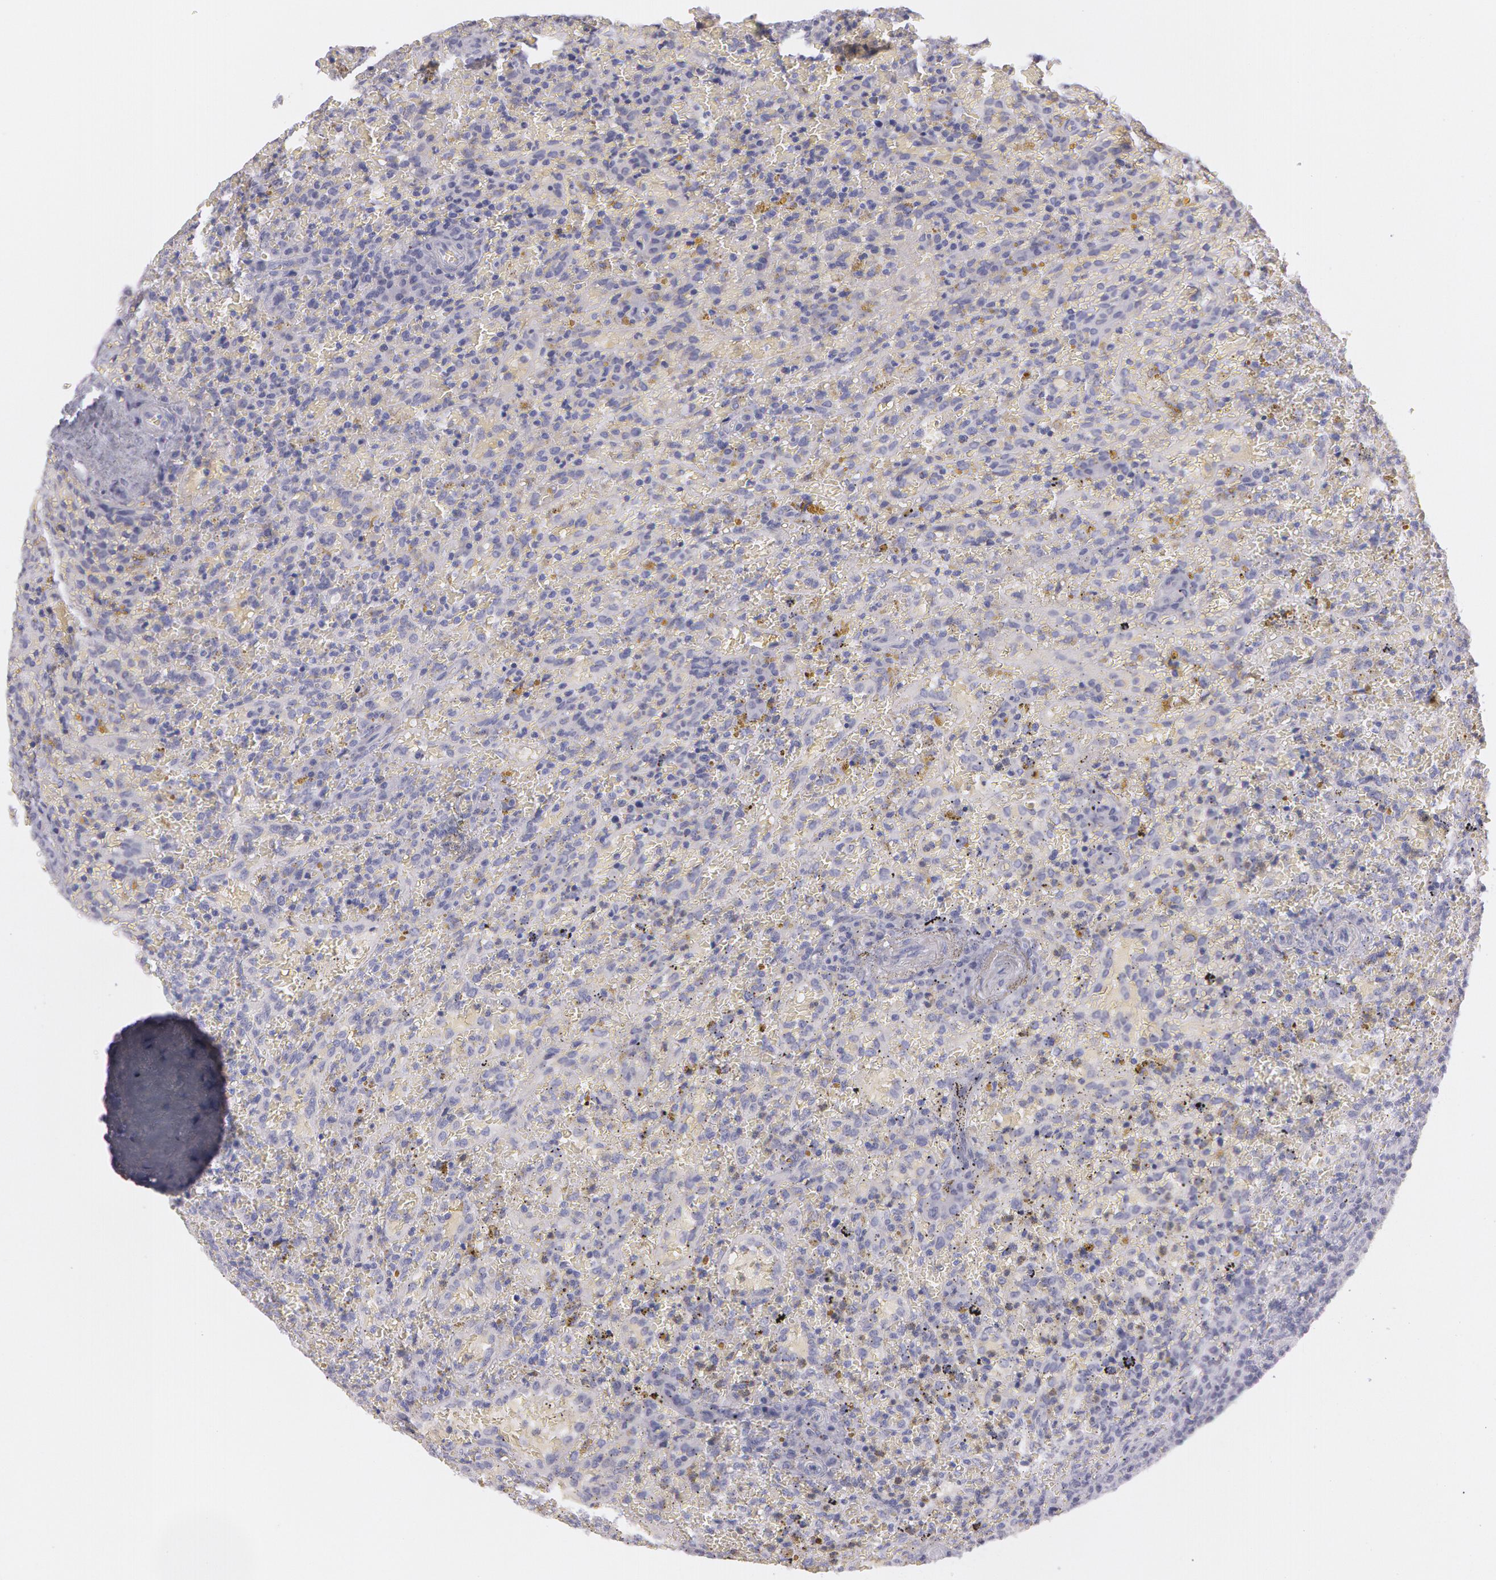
{"staining": {"intensity": "negative", "quantity": "none", "location": "none"}, "tissue": "lymphoma", "cell_type": "Tumor cells", "image_type": "cancer", "snomed": [{"axis": "morphology", "description": "Malignant lymphoma, non-Hodgkin's type, High grade"}, {"axis": "topography", "description": "Spleen"}, {"axis": "topography", "description": "Lymph node"}], "caption": "A micrograph of malignant lymphoma, non-Hodgkin's type (high-grade) stained for a protein reveals no brown staining in tumor cells. The staining is performed using DAB (3,3'-diaminobenzidine) brown chromogen with nuclei counter-stained in using hematoxylin.", "gene": "IL1RN", "patient": {"sex": "female", "age": 70}}